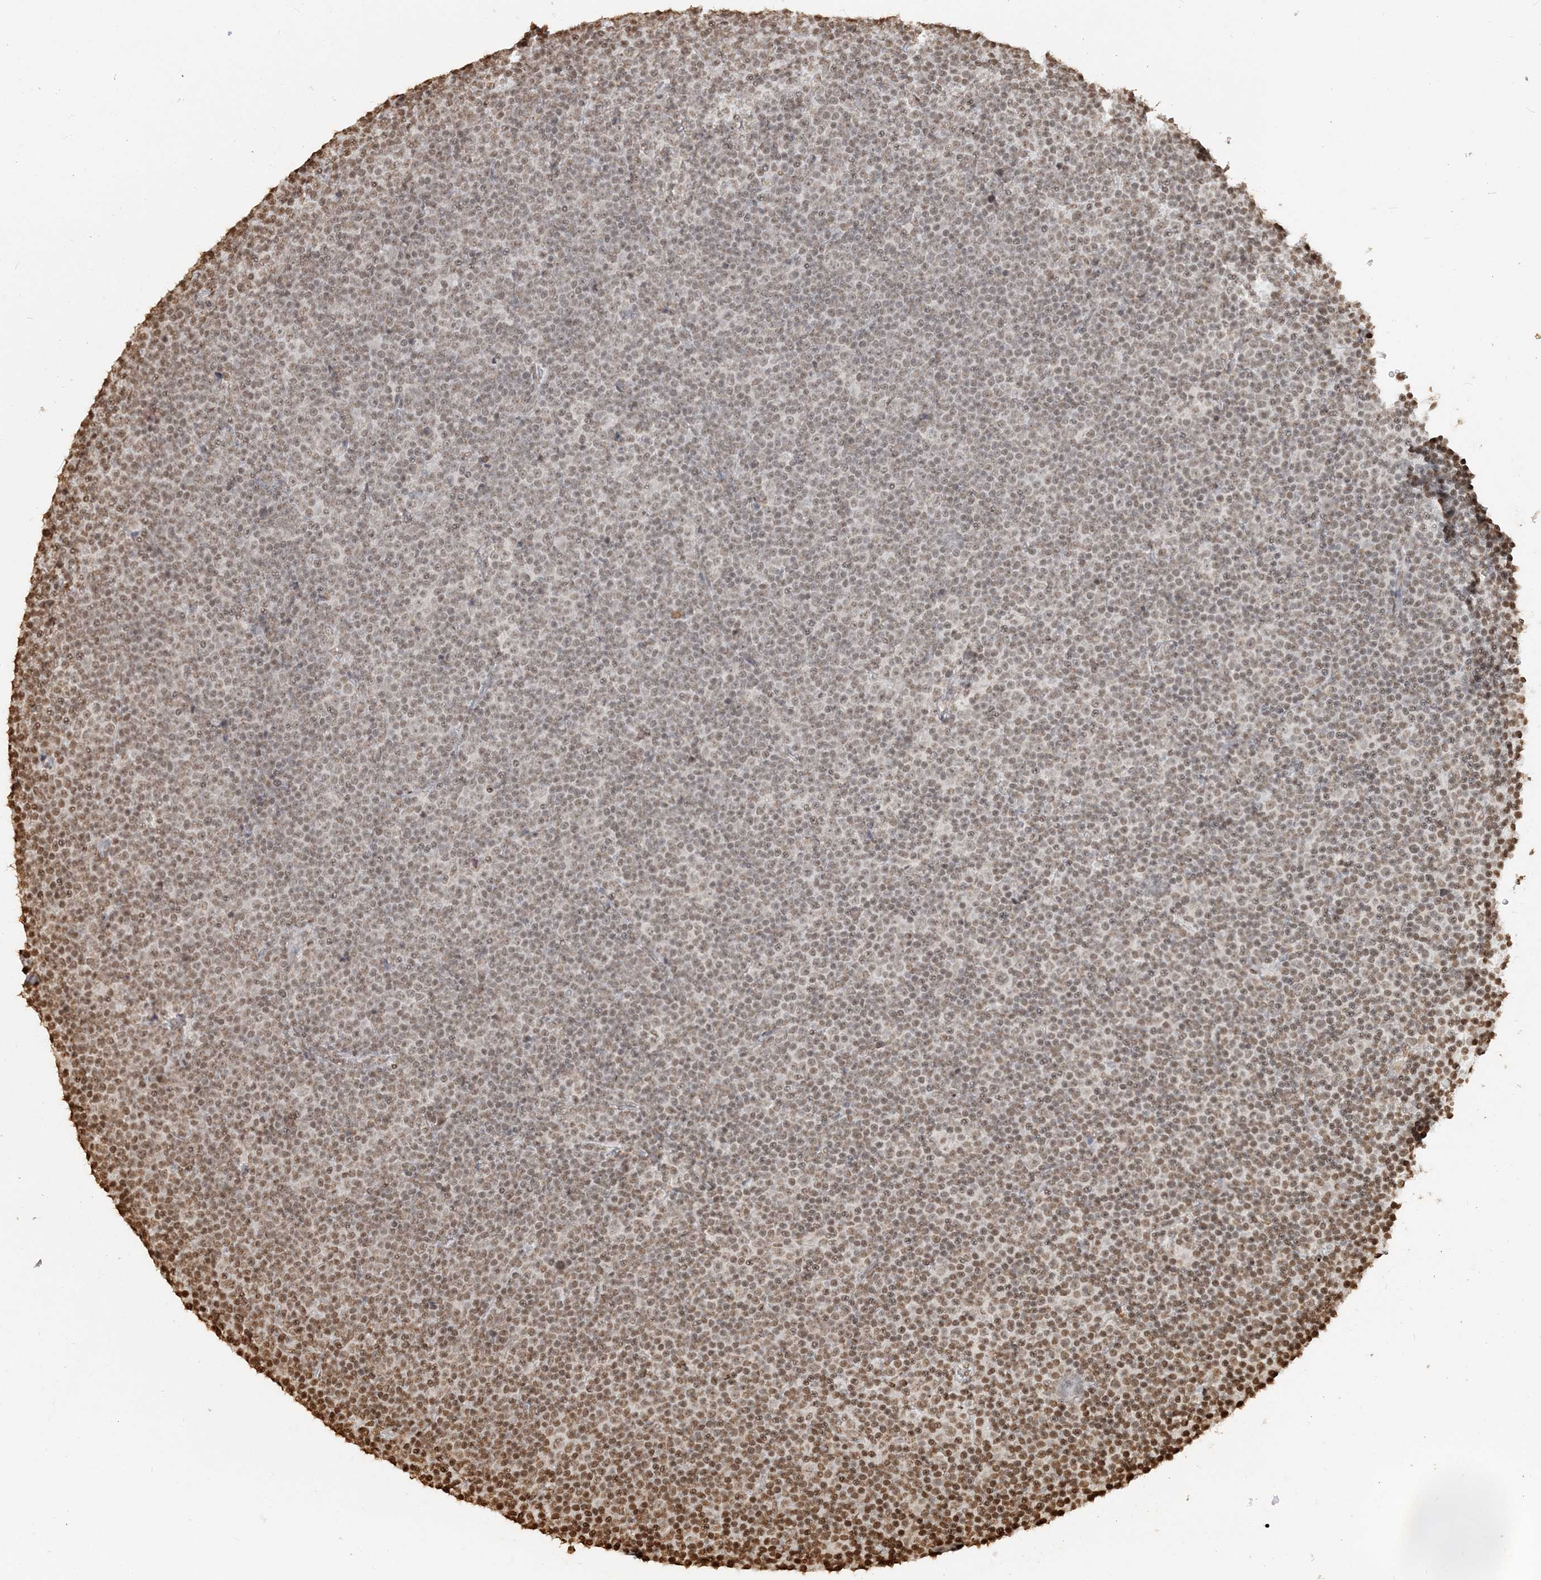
{"staining": {"intensity": "moderate", "quantity": "<25%", "location": "nuclear"}, "tissue": "lymphoma", "cell_type": "Tumor cells", "image_type": "cancer", "snomed": [{"axis": "morphology", "description": "Malignant lymphoma, non-Hodgkin's type, Low grade"}, {"axis": "topography", "description": "Lymph node"}], "caption": "An image of lymphoma stained for a protein reveals moderate nuclear brown staining in tumor cells.", "gene": "H3-3B", "patient": {"sex": "female", "age": 67}}